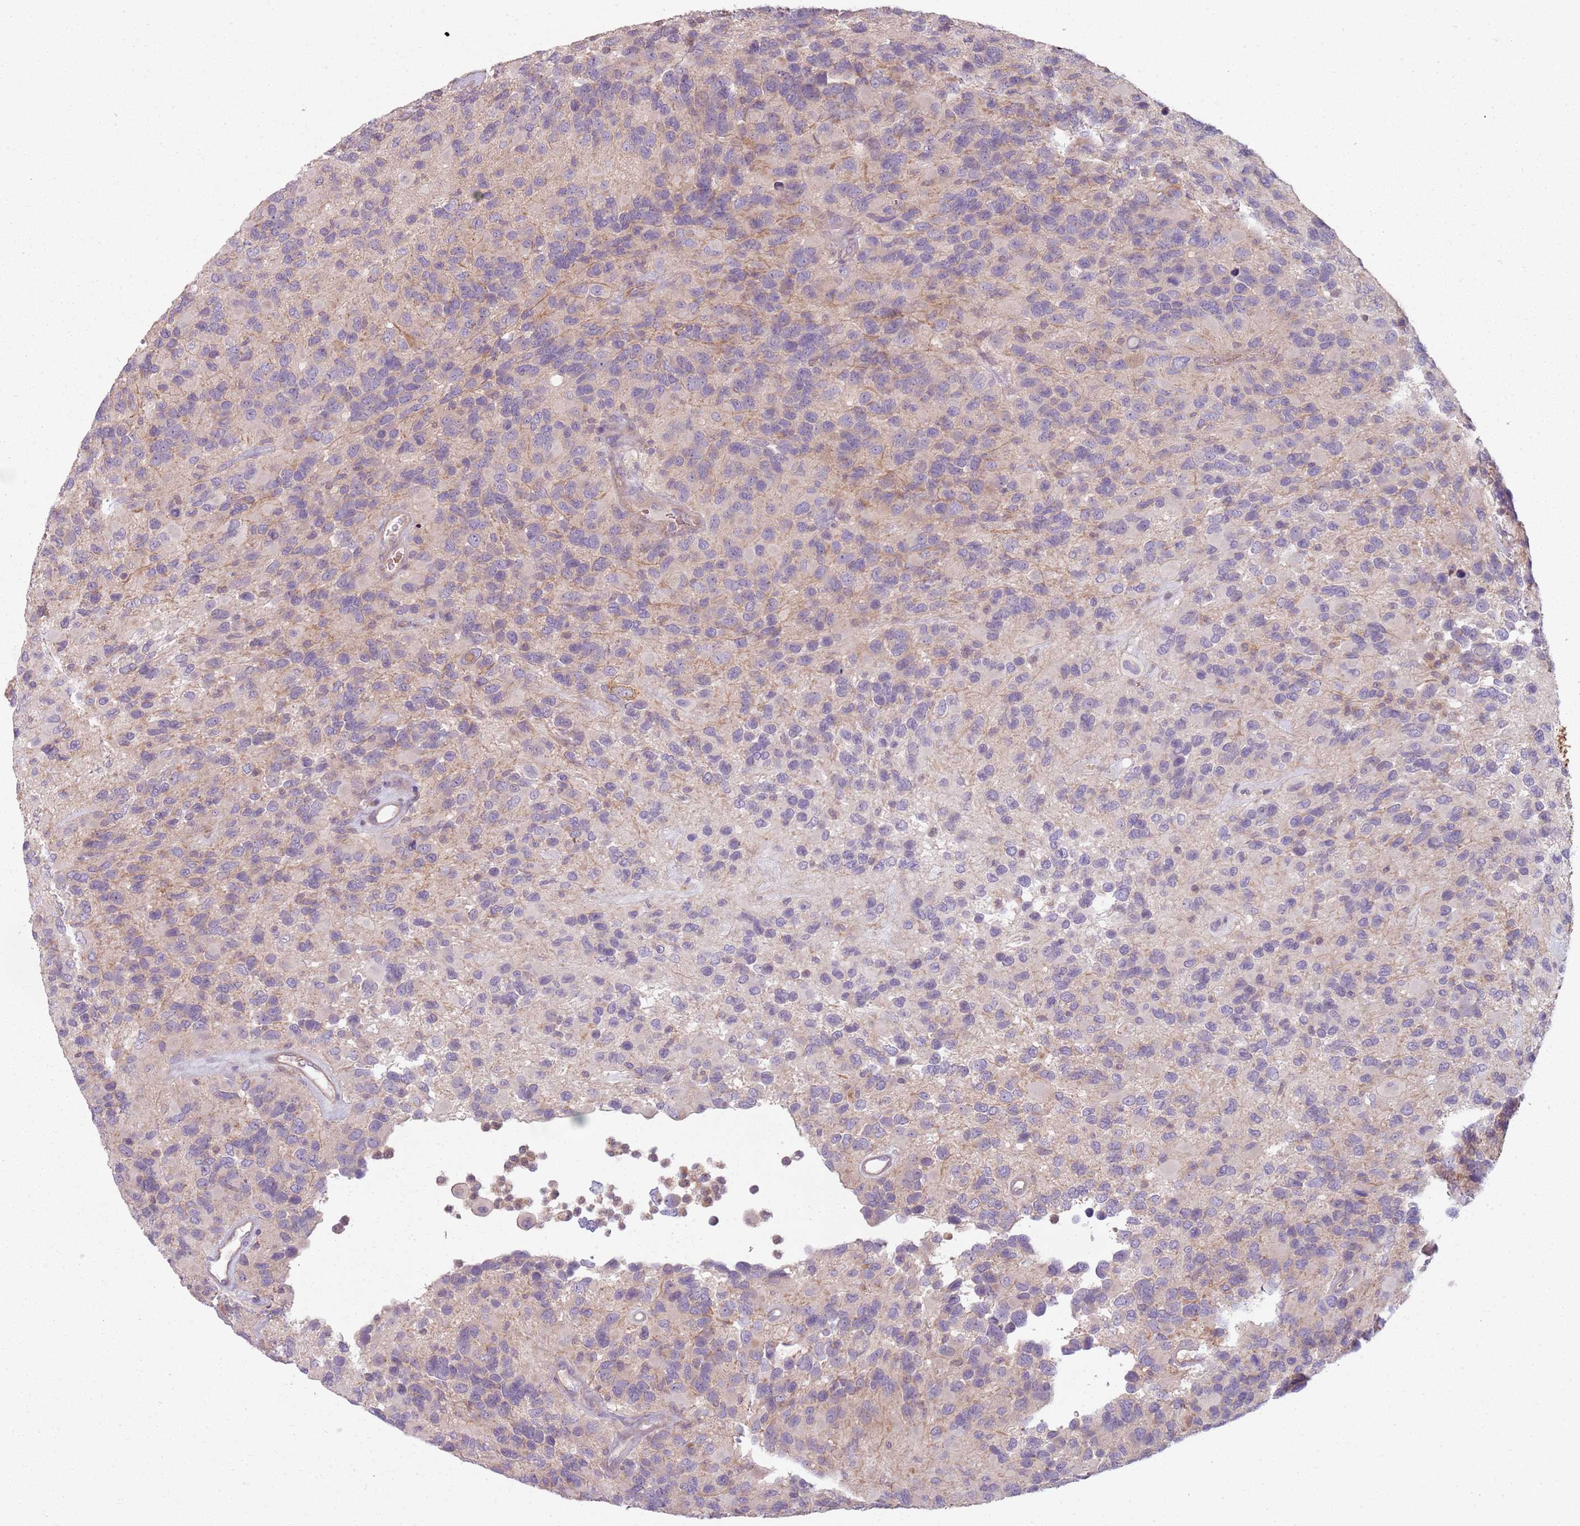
{"staining": {"intensity": "negative", "quantity": "none", "location": "none"}, "tissue": "glioma", "cell_type": "Tumor cells", "image_type": "cancer", "snomed": [{"axis": "morphology", "description": "Glioma, malignant, High grade"}, {"axis": "topography", "description": "Brain"}], "caption": "This is an IHC micrograph of human glioma. There is no expression in tumor cells.", "gene": "SPAG4", "patient": {"sex": "male", "age": 77}}